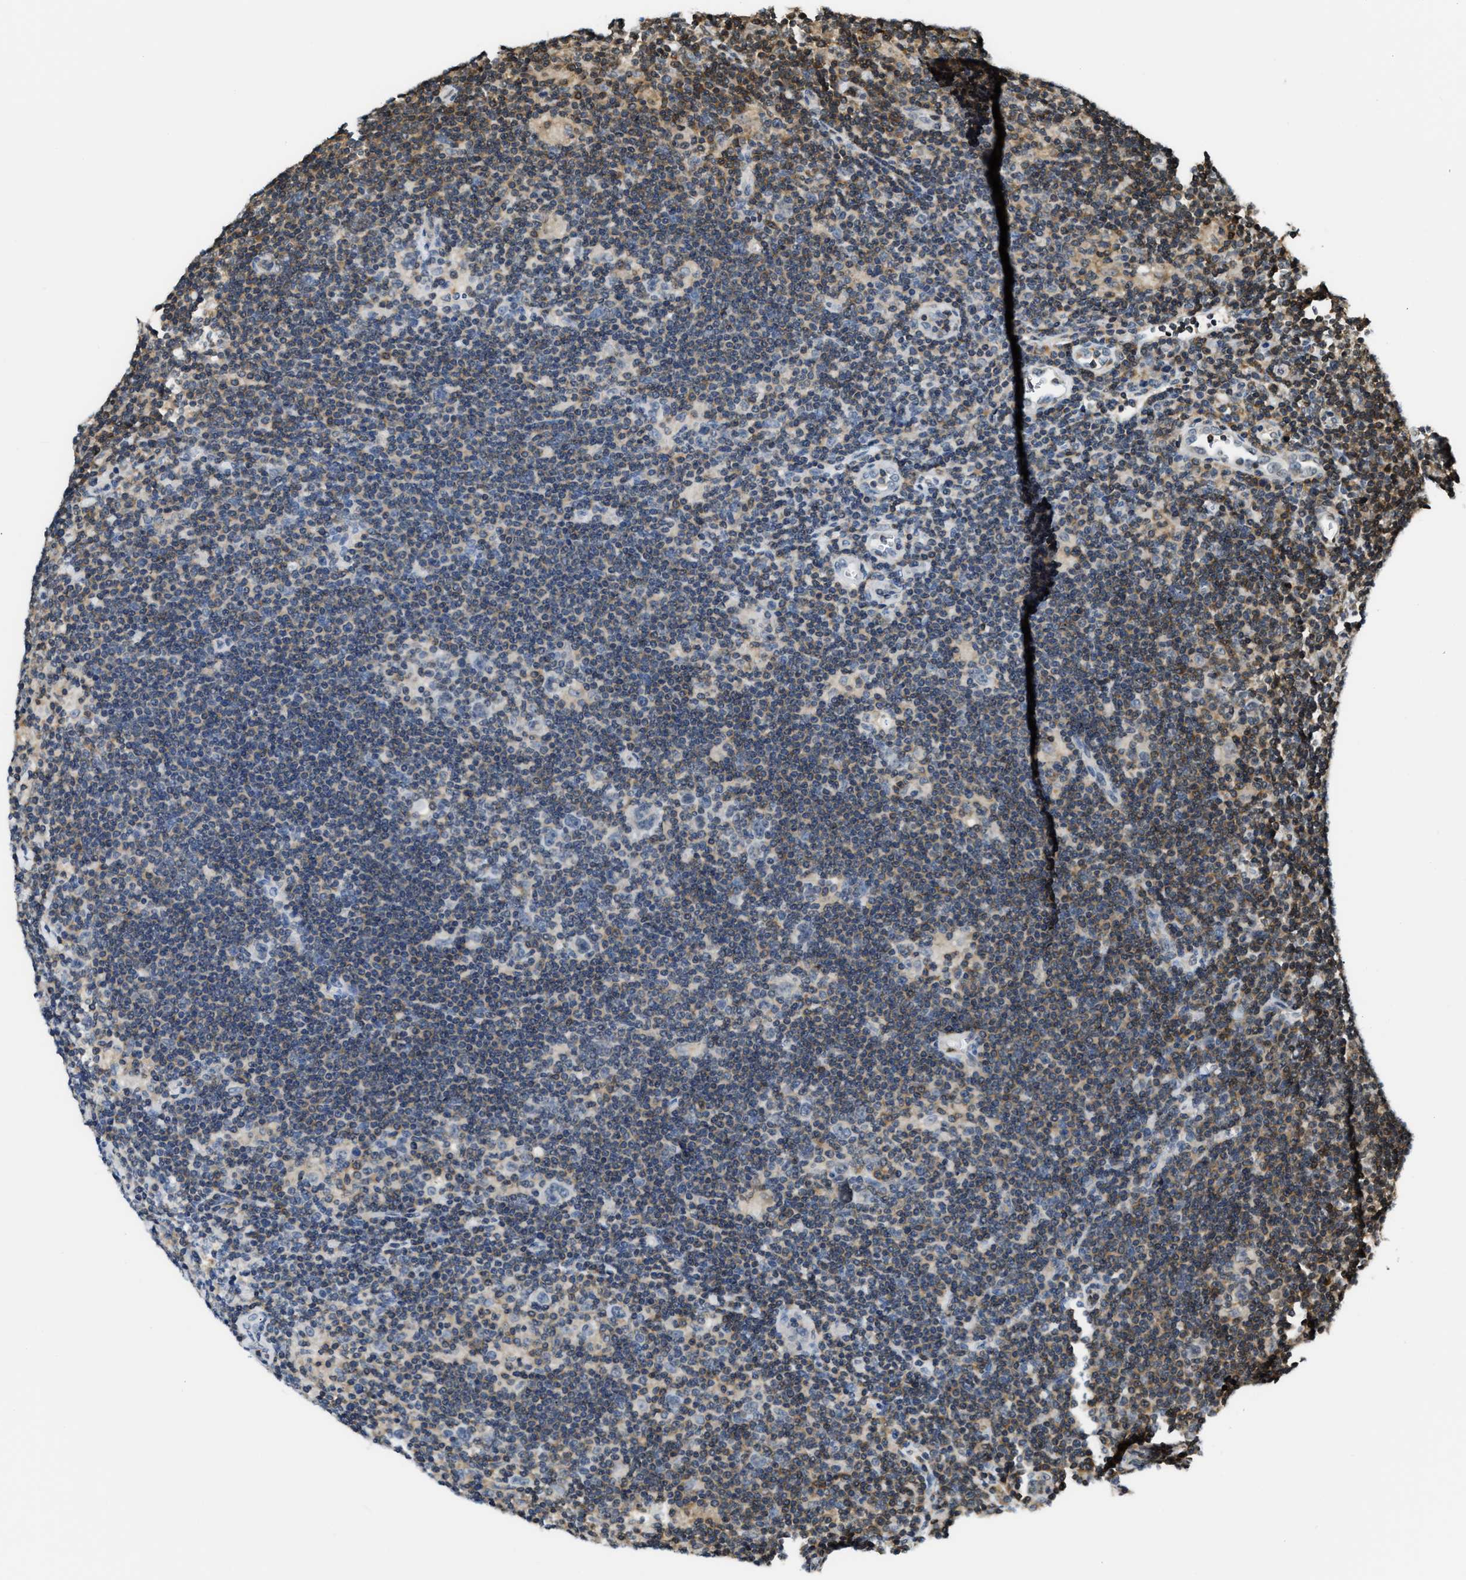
{"staining": {"intensity": "negative", "quantity": "none", "location": "none"}, "tissue": "lymphoma", "cell_type": "Tumor cells", "image_type": "cancer", "snomed": [{"axis": "morphology", "description": "Hodgkin's disease, NOS"}, {"axis": "topography", "description": "Lymph node"}], "caption": "The image demonstrates no significant positivity in tumor cells of Hodgkin's disease. Nuclei are stained in blue.", "gene": "STK10", "patient": {"sex": "female", "age": 57}}